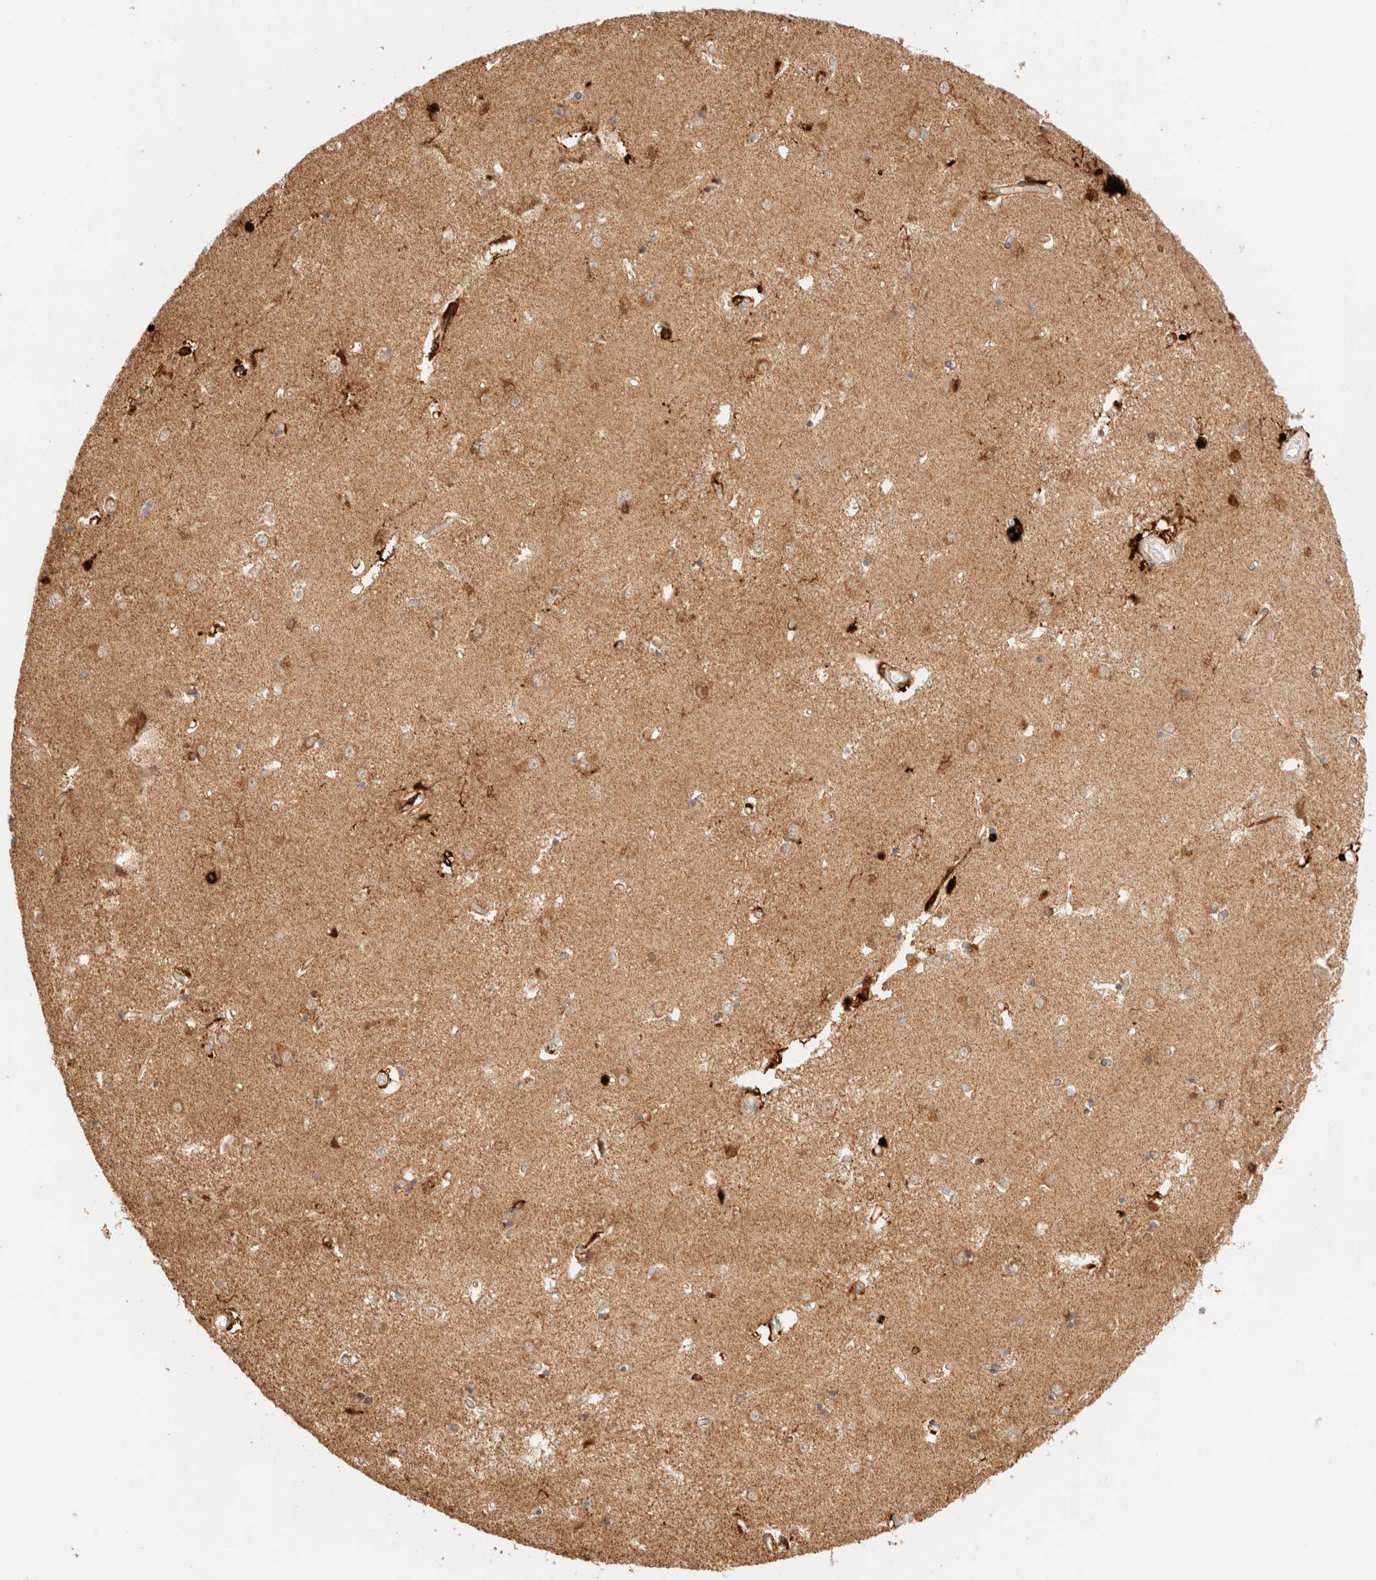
{"staining": {"intensity": "strong", "quantity": "<25%", "location": "cytoplasmic/membranous"}, "tissue": "caudate", "cell_type": "Glial cells", "image_type": "normal", "snomed": [{"axis": "morphology", "description": "Normal tissue, NOS"}, {"axis": "topography", "description": "Lateral ventricle wall"}], "caption": "An IHC micrograph of normal tissue is shown. Protein staining in brown shows strong cytoplasmic/membranous positivity in caudate within glial cells. The staining was performed using DAB (3,3'-diaminobenzidine) to visualize the protein expression in brown, while the nuclei were stained in blue with hematoxylin (Magnification: 20x).", "gene": "TACO1", "patient": {"sex": "male", "age": 45}}